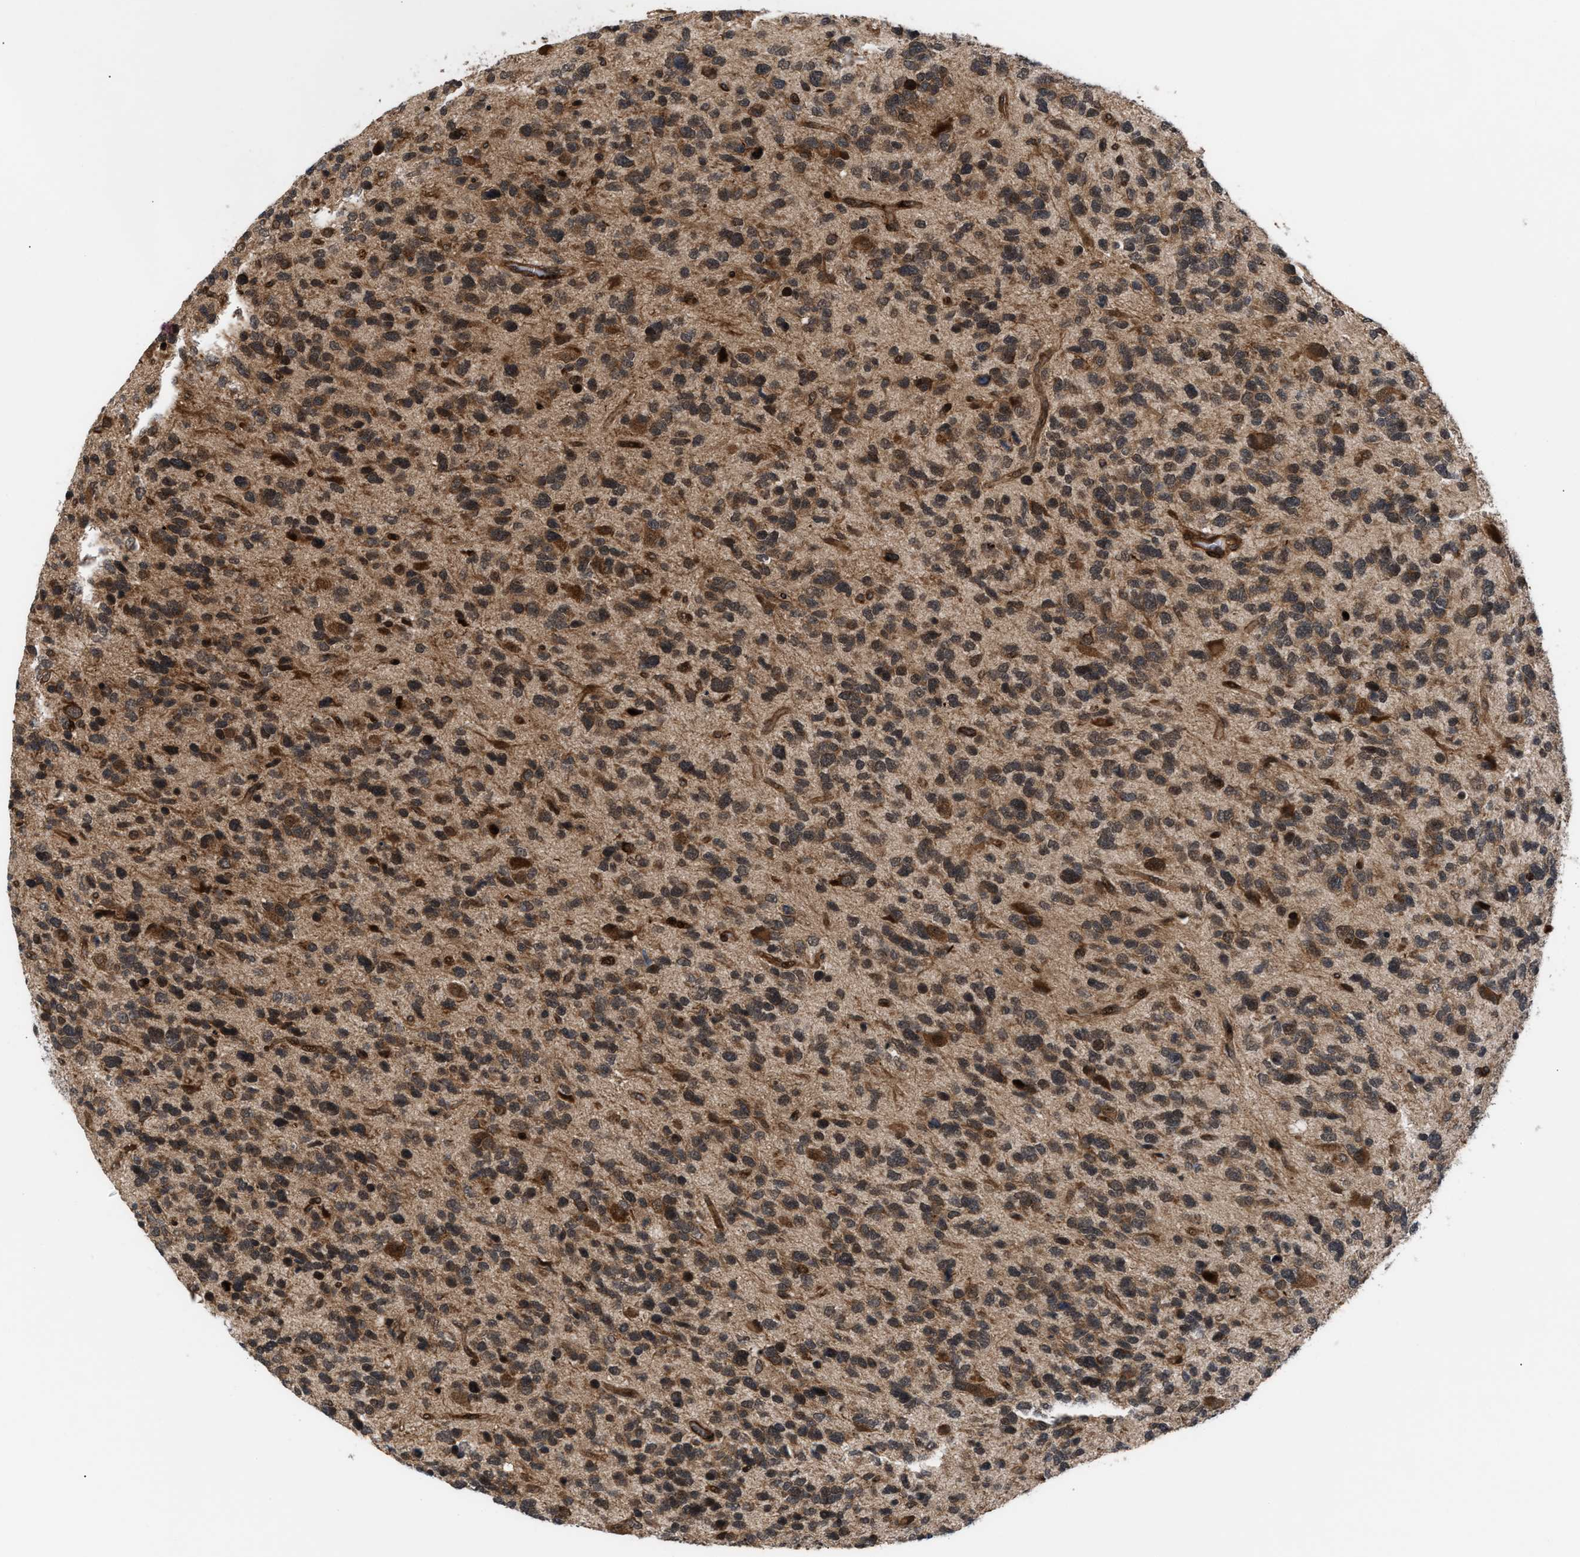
{"staining": {"intensity": "moderate", "quantity": "25%-75%", "location": "cytoplasmic/membranous,nuclear"}, "tissue": "glioma", "cell_type": "Tumor cells", "image_type": "cancer", "snomed": [{"axis": "morphology", "description": "Glioma, malignant, High grade"}, {"axis": "topography", "description": "Brain"}], "caption": "A histopathology image showing moderate cytoplasmic/membranous and nuclear staining in approximately 25%-75% of tumor cells in glioma, as visualized by brown immunohistochemical staining.", "gene": "STAU2", "patient": {"sex": "female", "age": 58}}